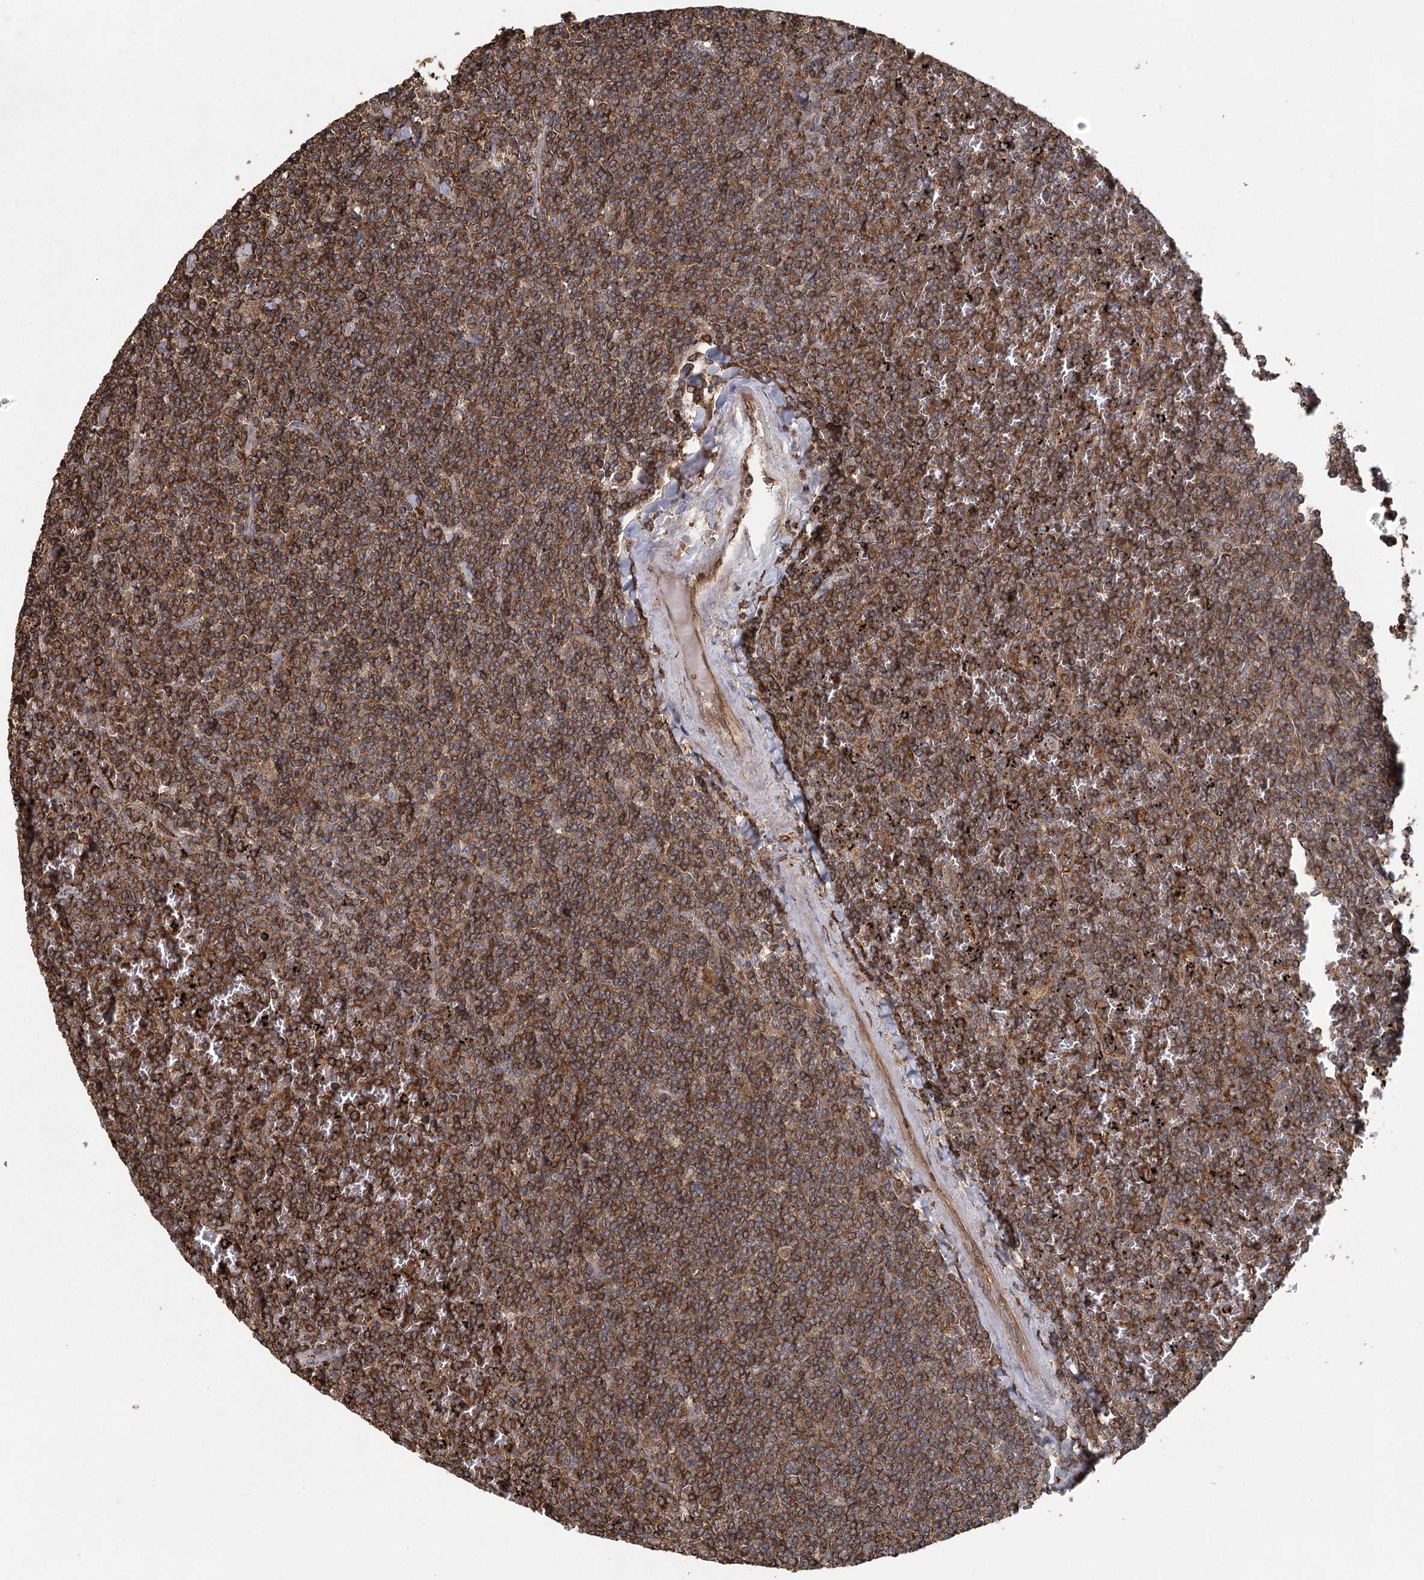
{"staining": {"intensity": "strong", "quantity": ">75%", "location": "cytoplasmic/membranous"}, "tissue": "lymphoma", "cell_type": "Tumor cells", "image_type": "cancer", "snomed": [{"axis": "morphology", "description": "Malignant lymphoma, non-Hodgkin's type, Low grade"}, {"axis": "topography", "description": "Spleen"}], "caption": "Malignant lymphoma, non-Hodgkin's type (low-grade) stained for a protein displays strong cytoplasmic/membranous positivity in tumor cells. Using DAB (3,3'-diaminobenzidine) (brown) and hematoxylin (blue) stains, captured at high magnification using brightfield microscopy.", "gene": "PLEKHA7", "patient": {"sex": "female", "age": 19}}